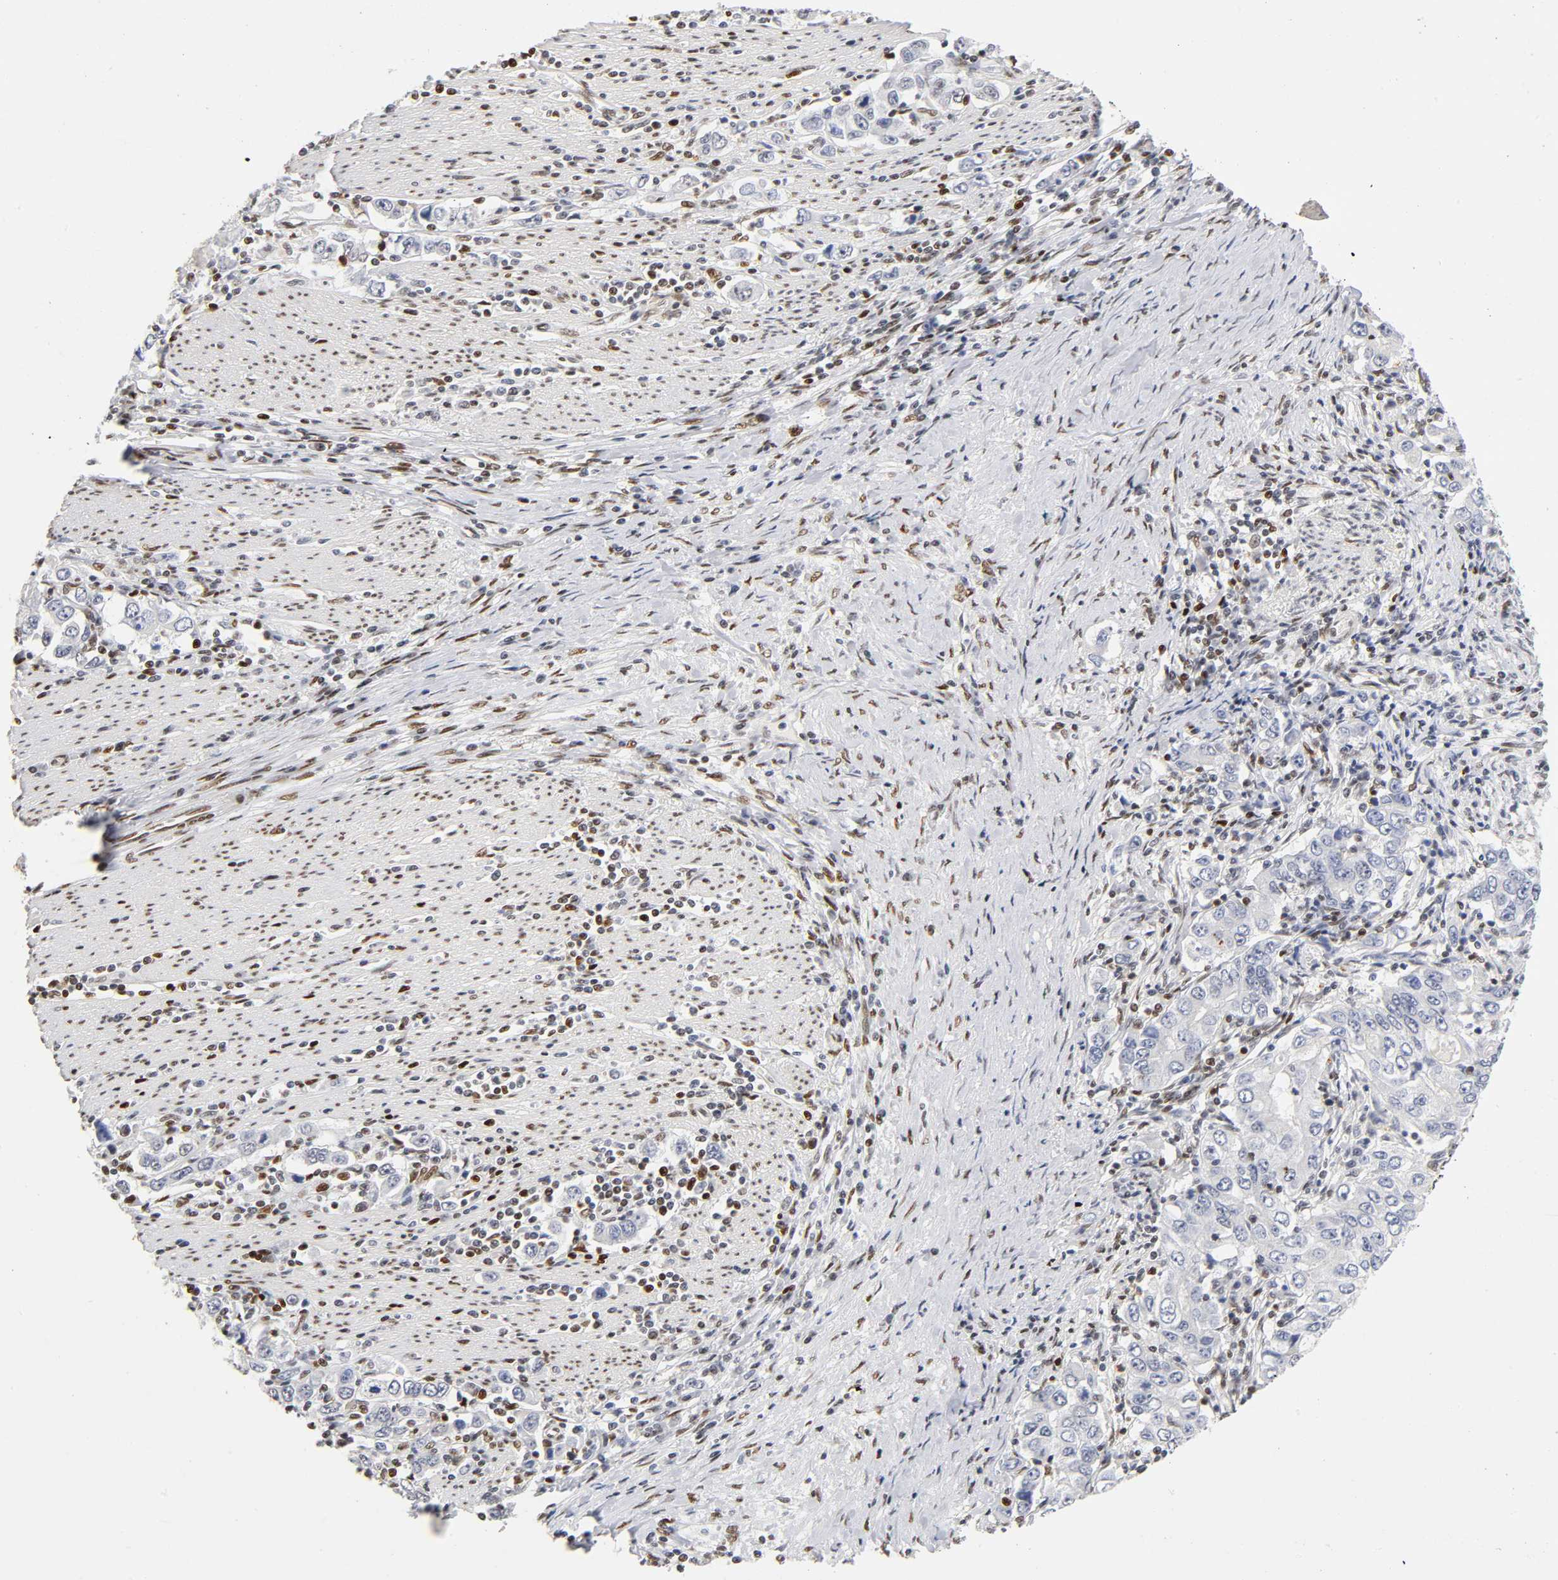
{"staining": {"intensity": "negative", "quantity": "none", "location": "none"}, "tissue": "stomach cancer", "cell_type": "Tumor cells", "image_type": "cancer", "snomed": [{"axis": "morphology", "description": "Adenocarcinoma, NOS"}, {"axis": "topography", "description": "Stomach, lower"}], "caption": "IHC histopathology image of neoplastic tissue: human stomach adenocarcinoma stained with DAB (3,3'-diaminobenzidine) shows no significant protein positivity in tumor cells.", "gene": "NR3C1", "patient": {"sex": "female", "age": 72}}